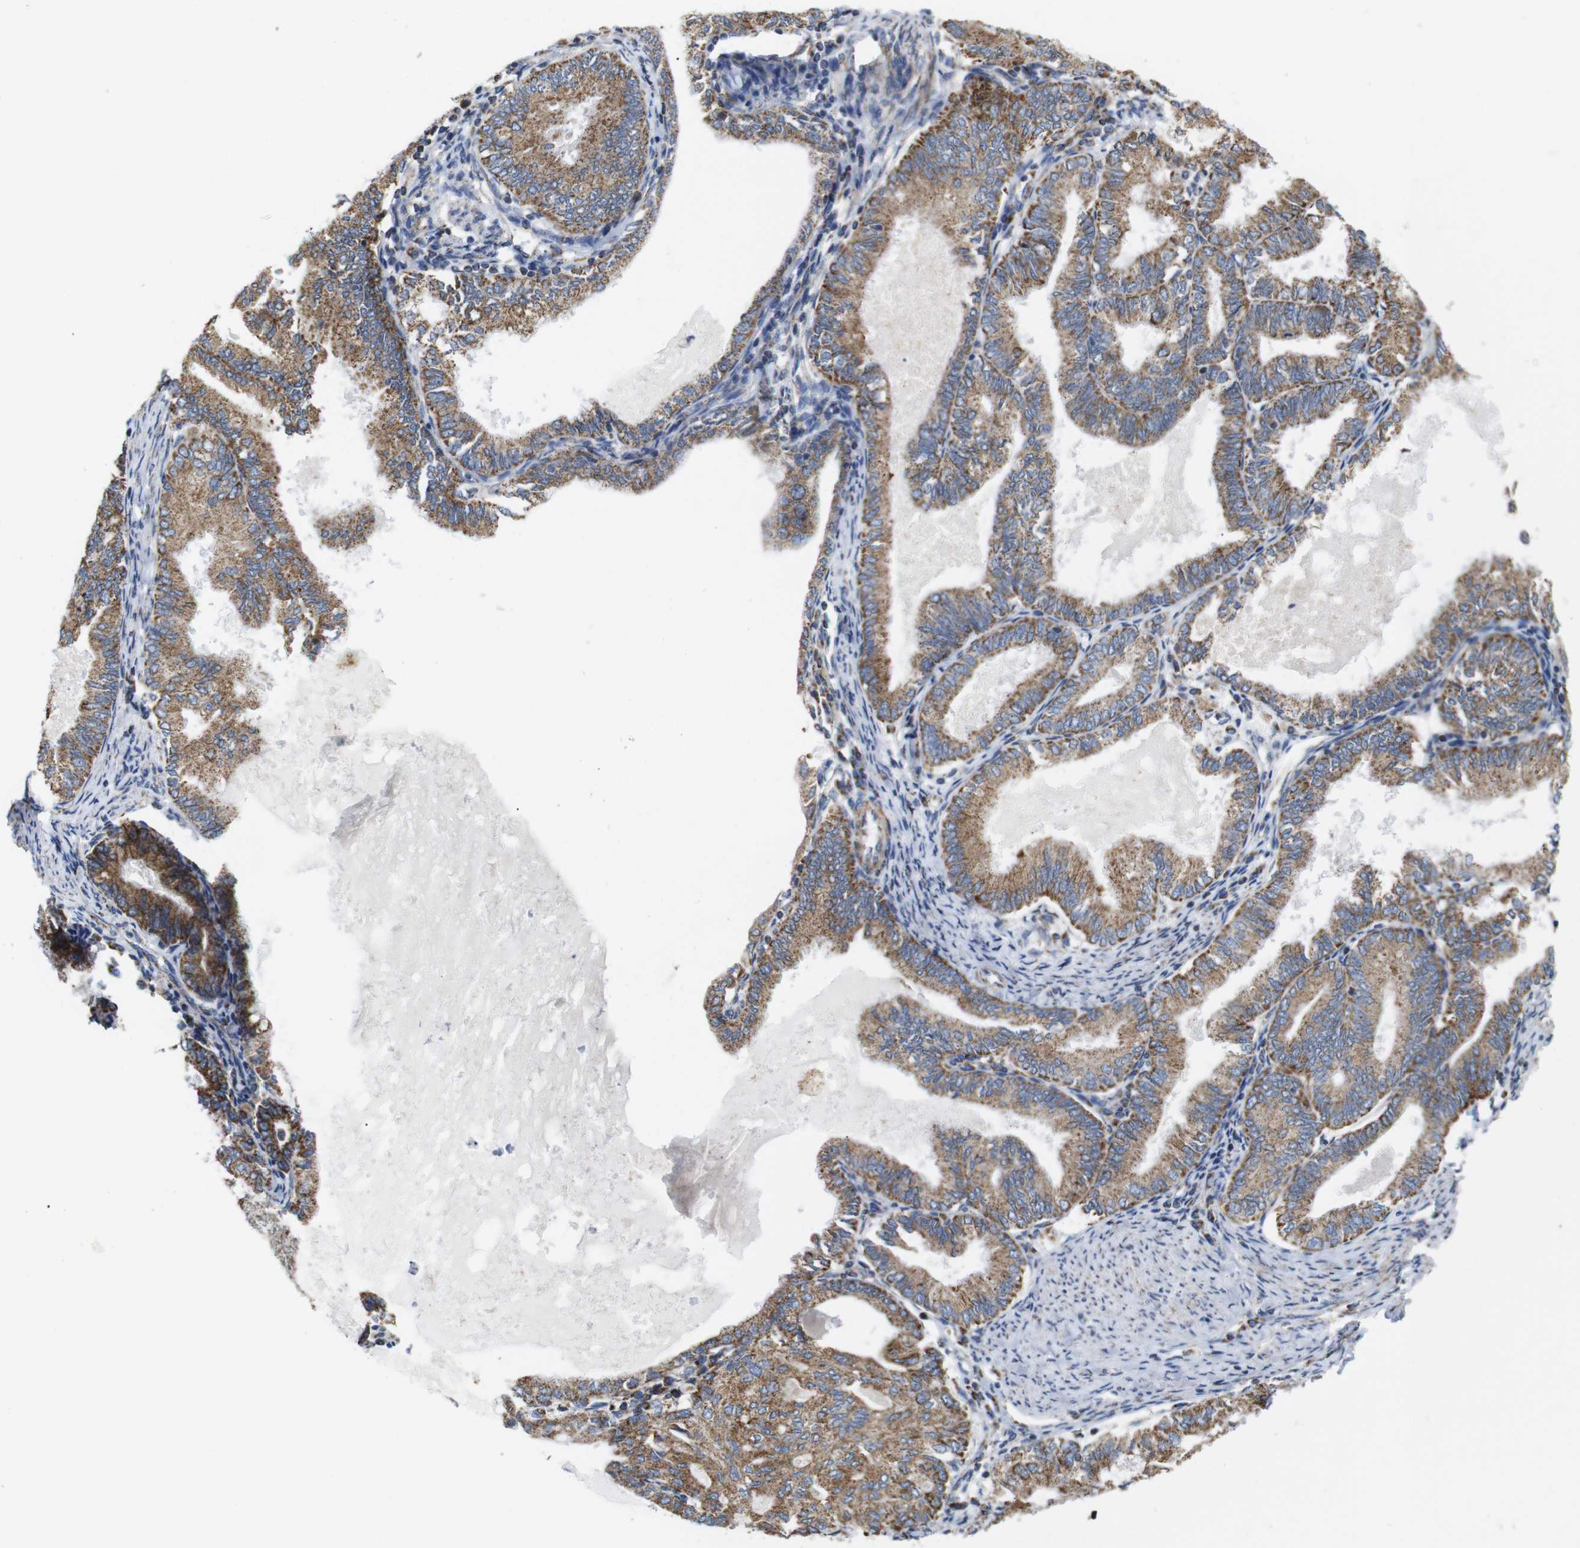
{"staining": {"intensity": "moderate", "quantity": ">75%", "location": "cytoplasmic/membranous"}, "tissue": "endometrial cancer", "cell_type": "Tumor cells", "image_type": "cancer", "snomed": [{"axis": "morphology", "description": "Adenocarcinoma, NOS"}, {"axis": "topography", "description": "Endometrium"}], "caption": "Moderate cytoplasmic/membranous protein staining is identified in about >75% of tumor cells in endometrial cancer (adenocarcinoma).", "gene": "FAM171B", "patient": {"sex": "female", "age": 86}}